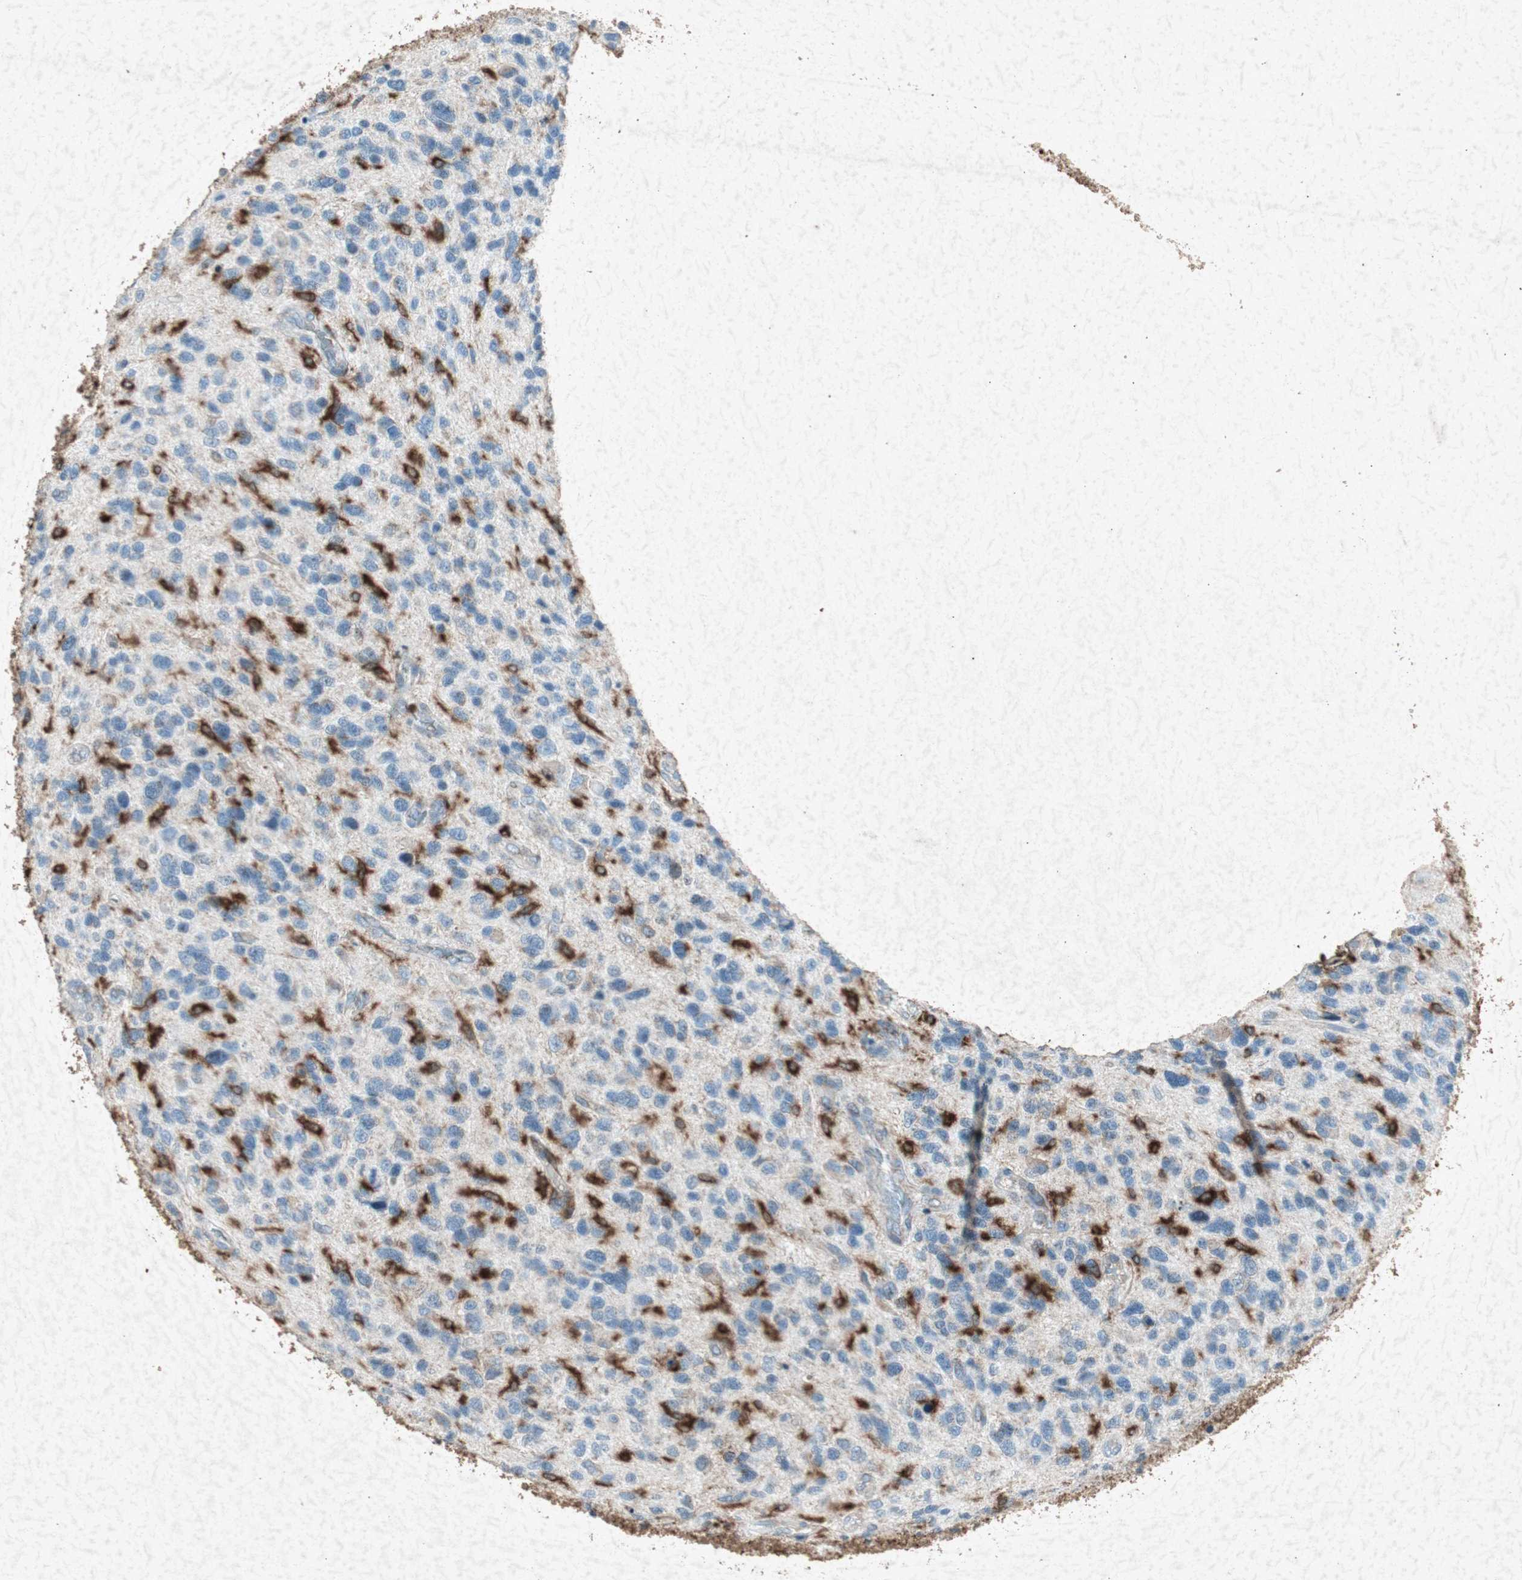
{"staining": {"intensity": "negative", "quantity": "none", "location": "none"}, "tissue": "glioma", "cell_type": "Tumor cells", "image_type": "cancer", "snomed": [{"axis": "morphology", "description": "Glioma, malignant, High grade"}, {"axis": "topography", "description": "Brain"}], "caption": "An IHC histopathology image of malignant glioma (high-grade) is shown. There is no staining in tumor cells of malignant glioma (high-grade).", "gene": "TYROBP", "patient": {"sex": "female", "age": 58}}